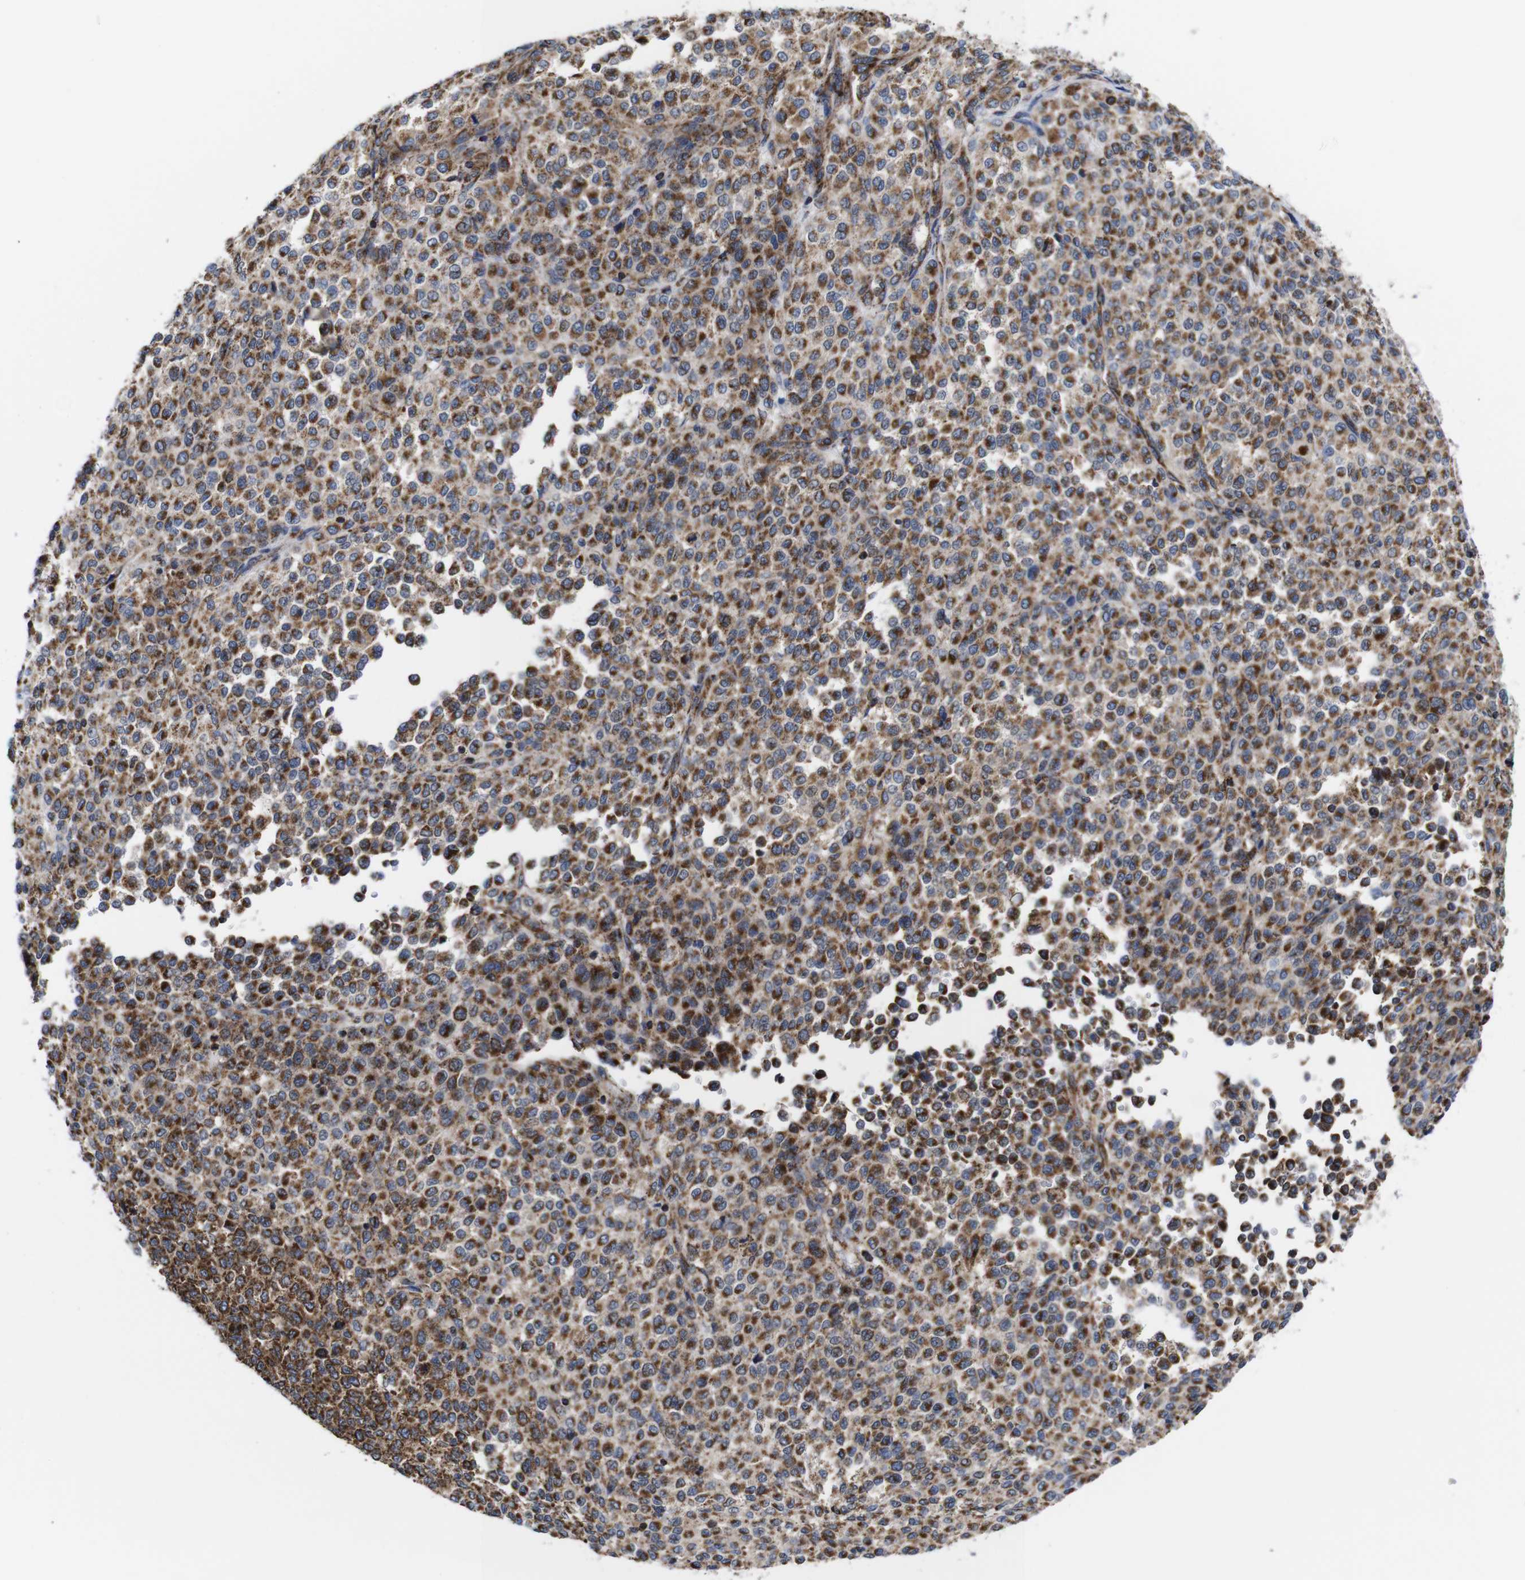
{"staining": {"intensity": "moderate", "quantity": ">75%", "location": "cytoplasmic/membranous"}, "tissue": "melanoma", "cell_type": "Tumor cells", "image_type": "cancer", "snomed": [{"axis": "morphology", "description": "Malignant melanoma, Metastatic site"}, {"axis": "topography", "description": "Pancreas"}], "caption": "A high-resolution photomicrograph shows IHC staining of malignant melanoma (metastatic site), which shows moderate cytoplasmic/membranous expression in approximately >75% of tumor cells.", "gene": "C17orf80", "patient": {"sex": "female", "age": 30}}